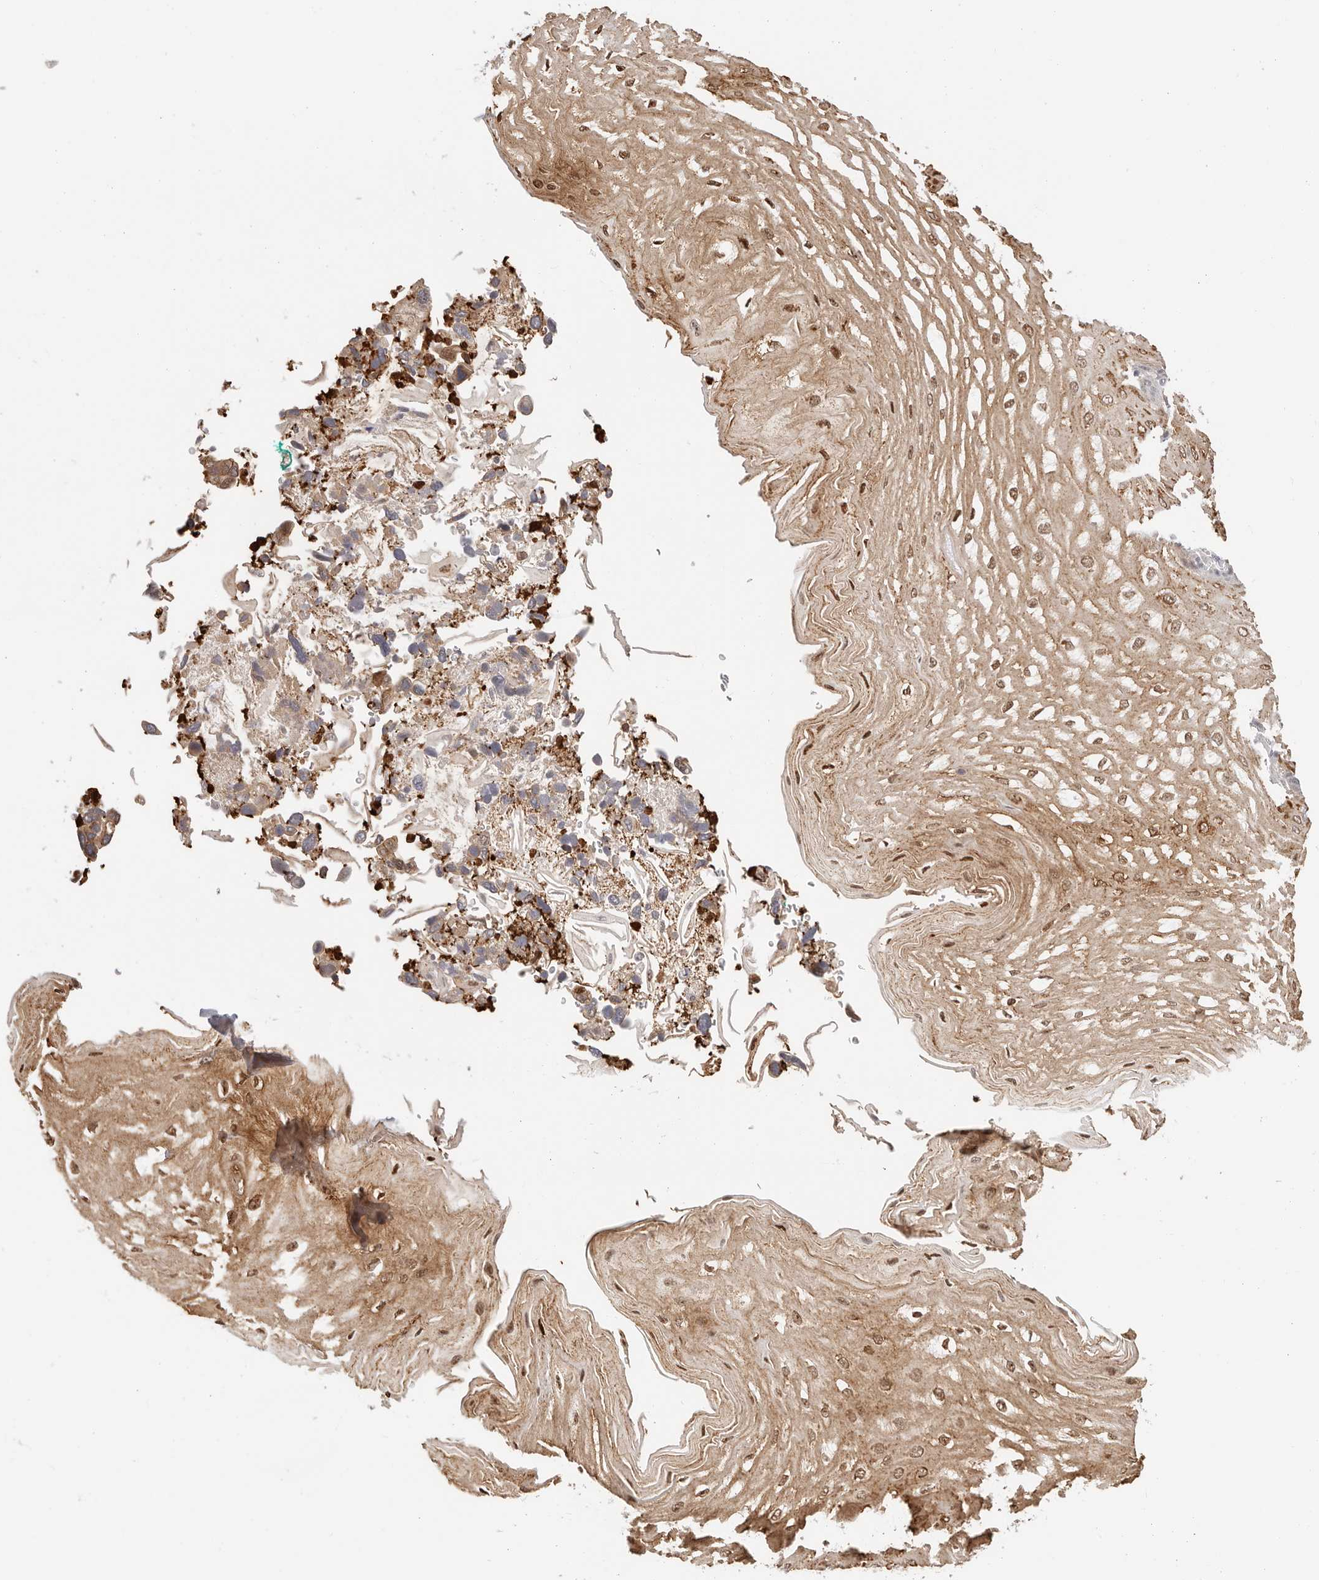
{"staining": {"intensity": "moderate", "quantity": ">75%", "location": "cytoplasmic/membranous,nuclear"}, "tissue": "esophagus", "cell_type": "Squamous epithelial cells", "image_type": "normal", "snomed": [{"axis": "morphology", "description": "Normal tissue, NOS"}, {"axis": "topography", "description": "Esophagus"}], "caption": "Esophagus stained with a brown dye displays moderate cytoplasmic/membranous,nuclear positive staining in about >75% of squamous epithelial cells.", "gene": "AFDN", "patient": {"sex": "male", "age": 54}}